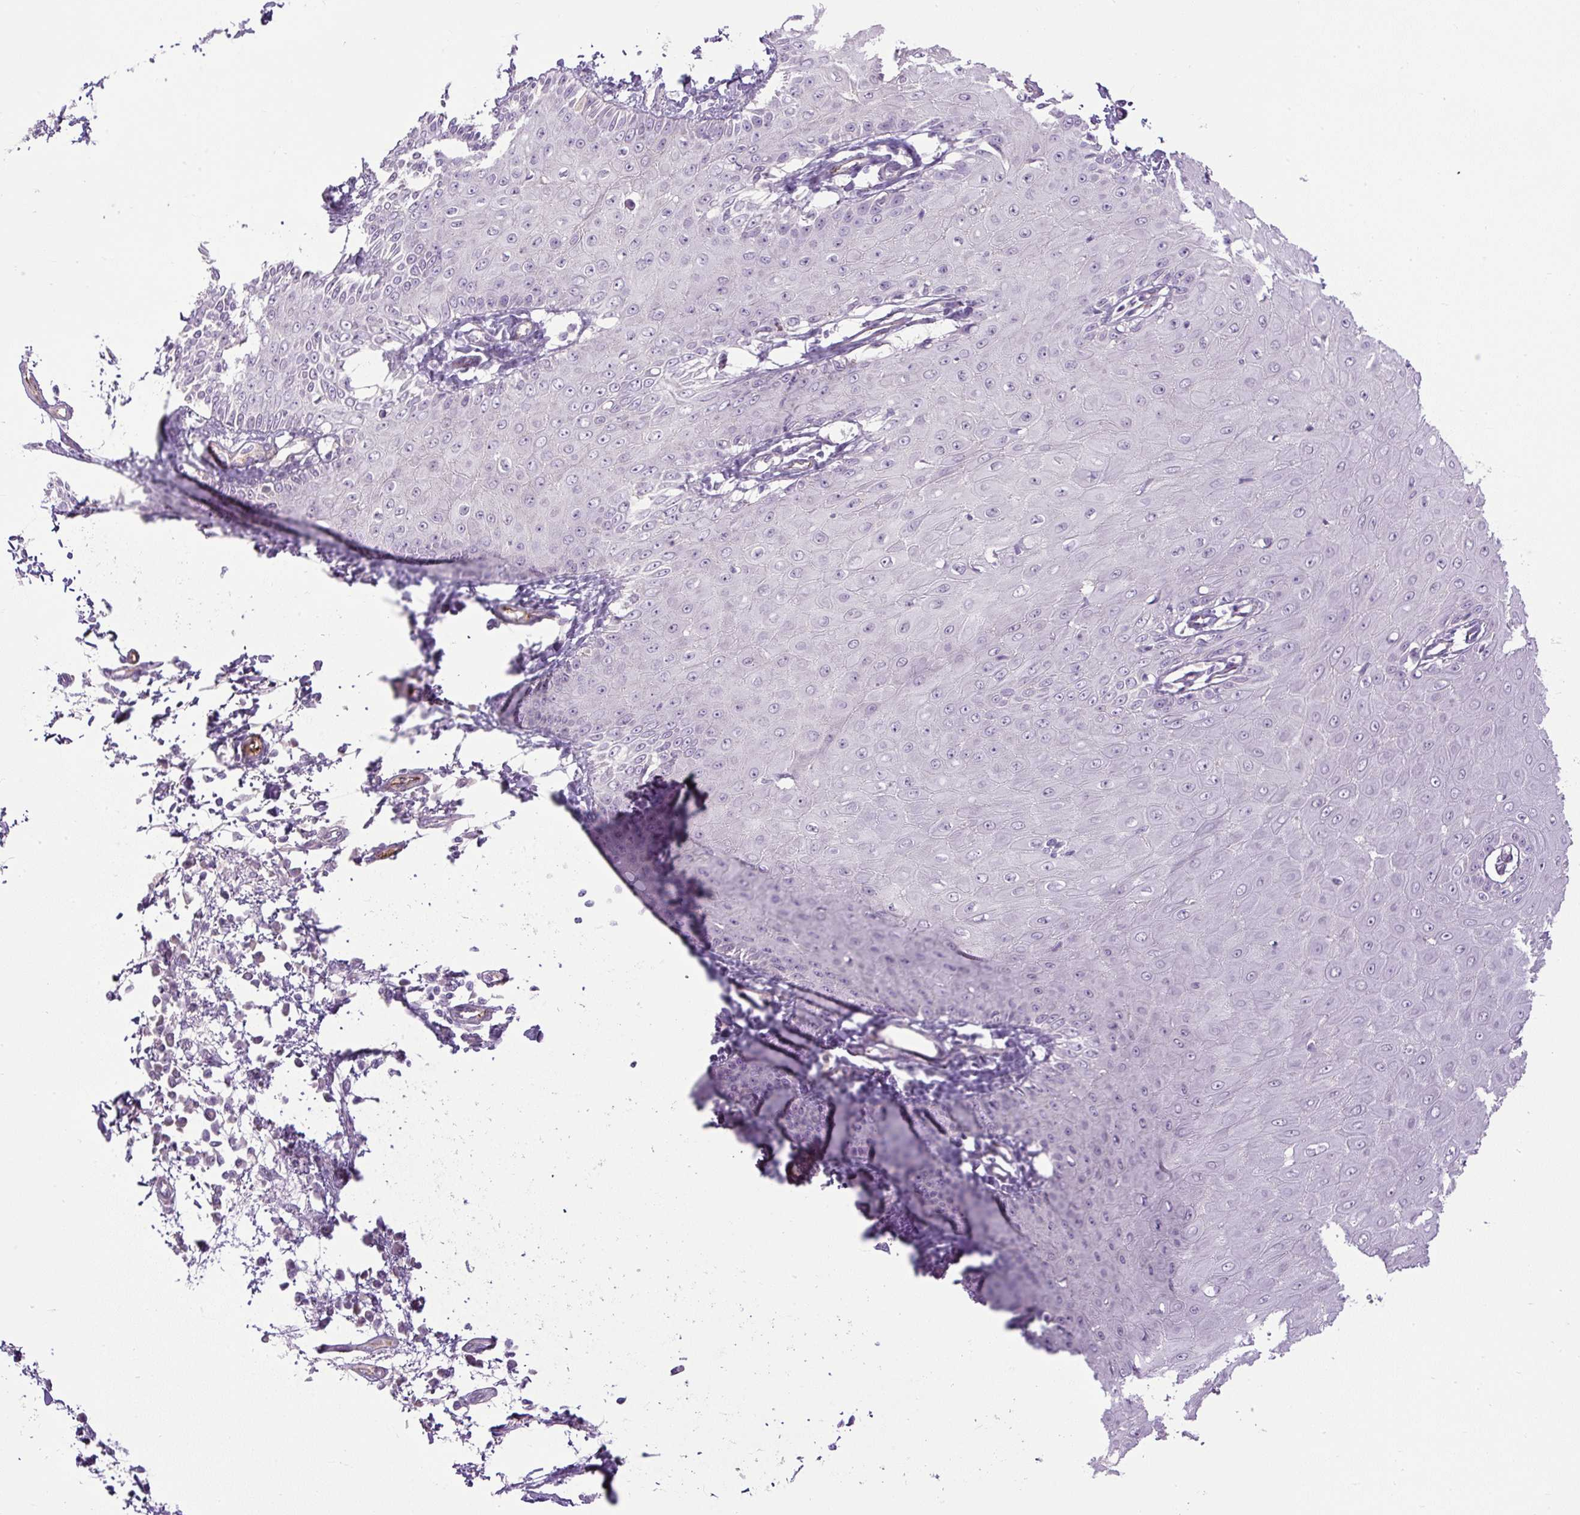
{"staining": {"intensity": "negative", "quantity": "none", "location": "none"}, "tissue": "skin cancer", "cell_type": "Tumor cells", "image_type": "cancer", "snomed": [{"axis": "morphology", "description": "Squamous cell carcinoma, NOS"}, {"axis": "topography", "description": "Skin"}], "caption": "Tumor cells are negative for protein expression in human squamous cell carcinoma (skin).", "gene": "LEFTY2", "patient": {"sex": "male", "age": 70}}